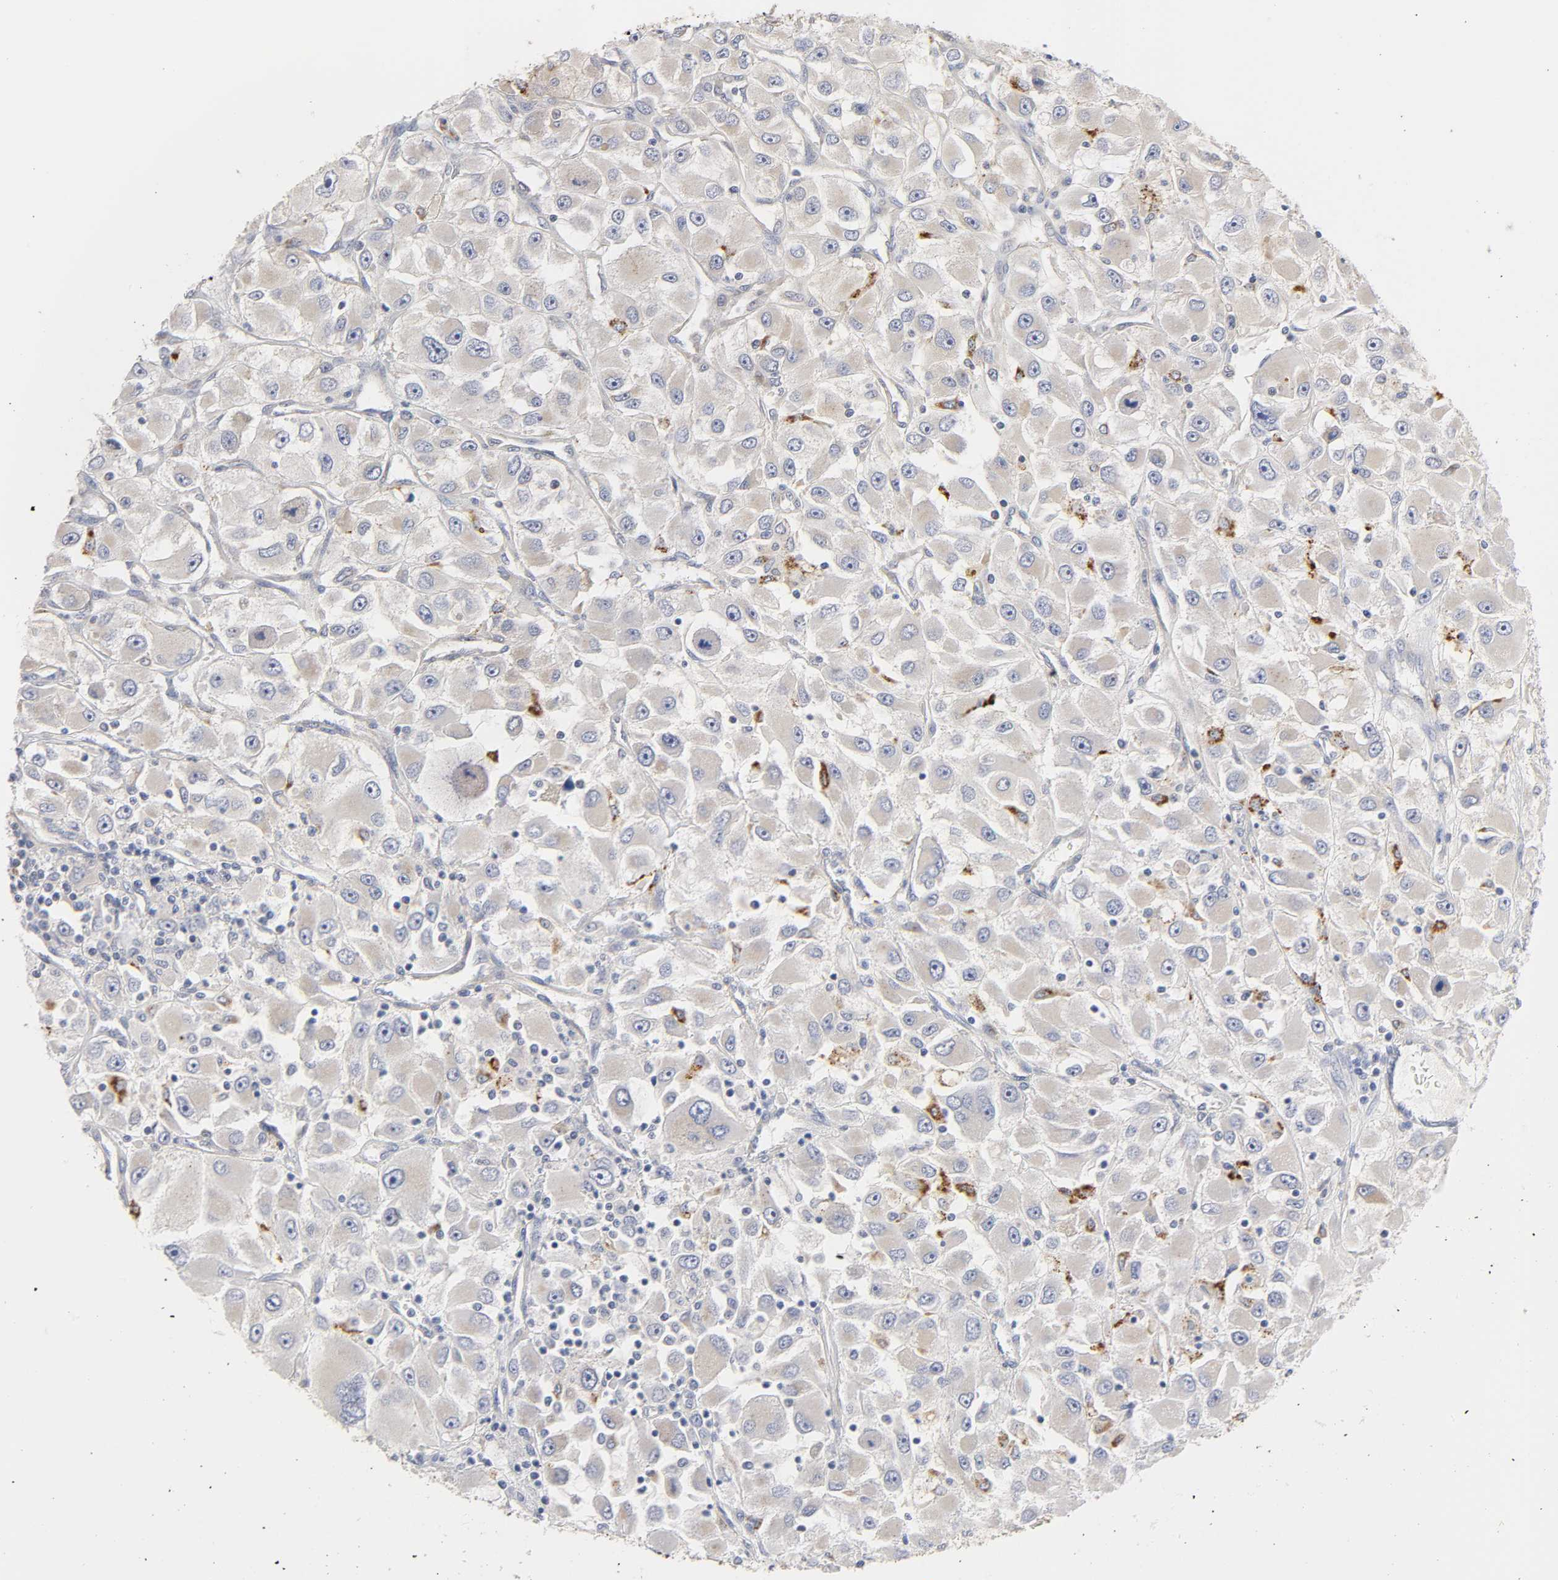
{"staining": {"intensity": "weak", "quantity": "<25%", "location": "cytoplasmic/membranous"}, "tissue": "renal cancer", "cell_type": "Tumor cells", "image_type": "cancer", "snomed": [{"axis": "morphology", "description": "Adenocarcinoma, NOS"}, {"axis": "topography", "description": "Kidney"}], "caption": "Tumor cells are negative for brown protein staining in adenocarcinoma (renal).", "gene": "C17orf75", "patient": {"sex": "female", "age": 52}}